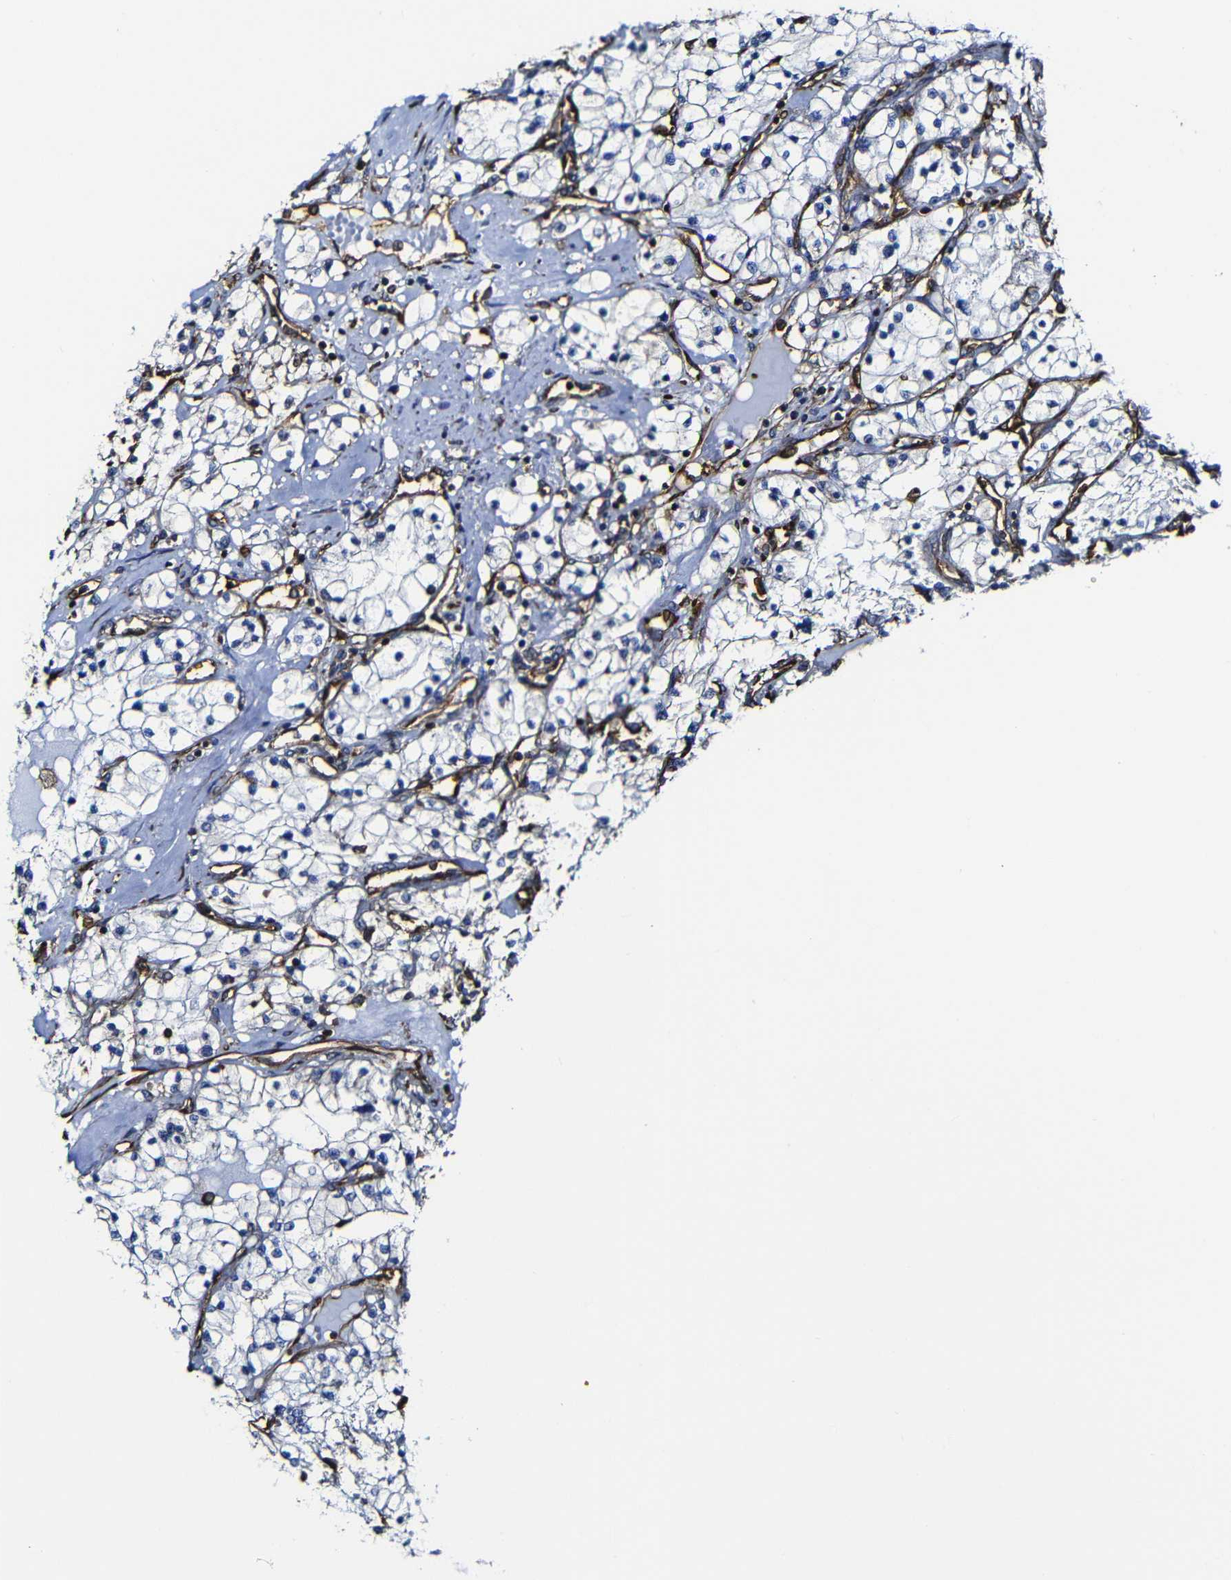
{"staining": {"intensity": "negative", "quantity": "none", "location": "none"}, "tissue": "renal cancer", "cell_type": "Tumor cells", "image_type": "cancer", "snomed": [{"axis": "morphology", "description": "Adenocarcinoma, NOS"}, {"axis": "topography", "description": "Kidney"}], "caption": "Immunohistochemistry micrograph of neoplastic tissue: renal adenocarcinoma stained with DAB shows no significant protein staining in tumor cells. (Immunohistochemistry, brightfield microscopy, high magnification).", "gene": "MSN", "patient": {"sex": "male", "age": 68}}